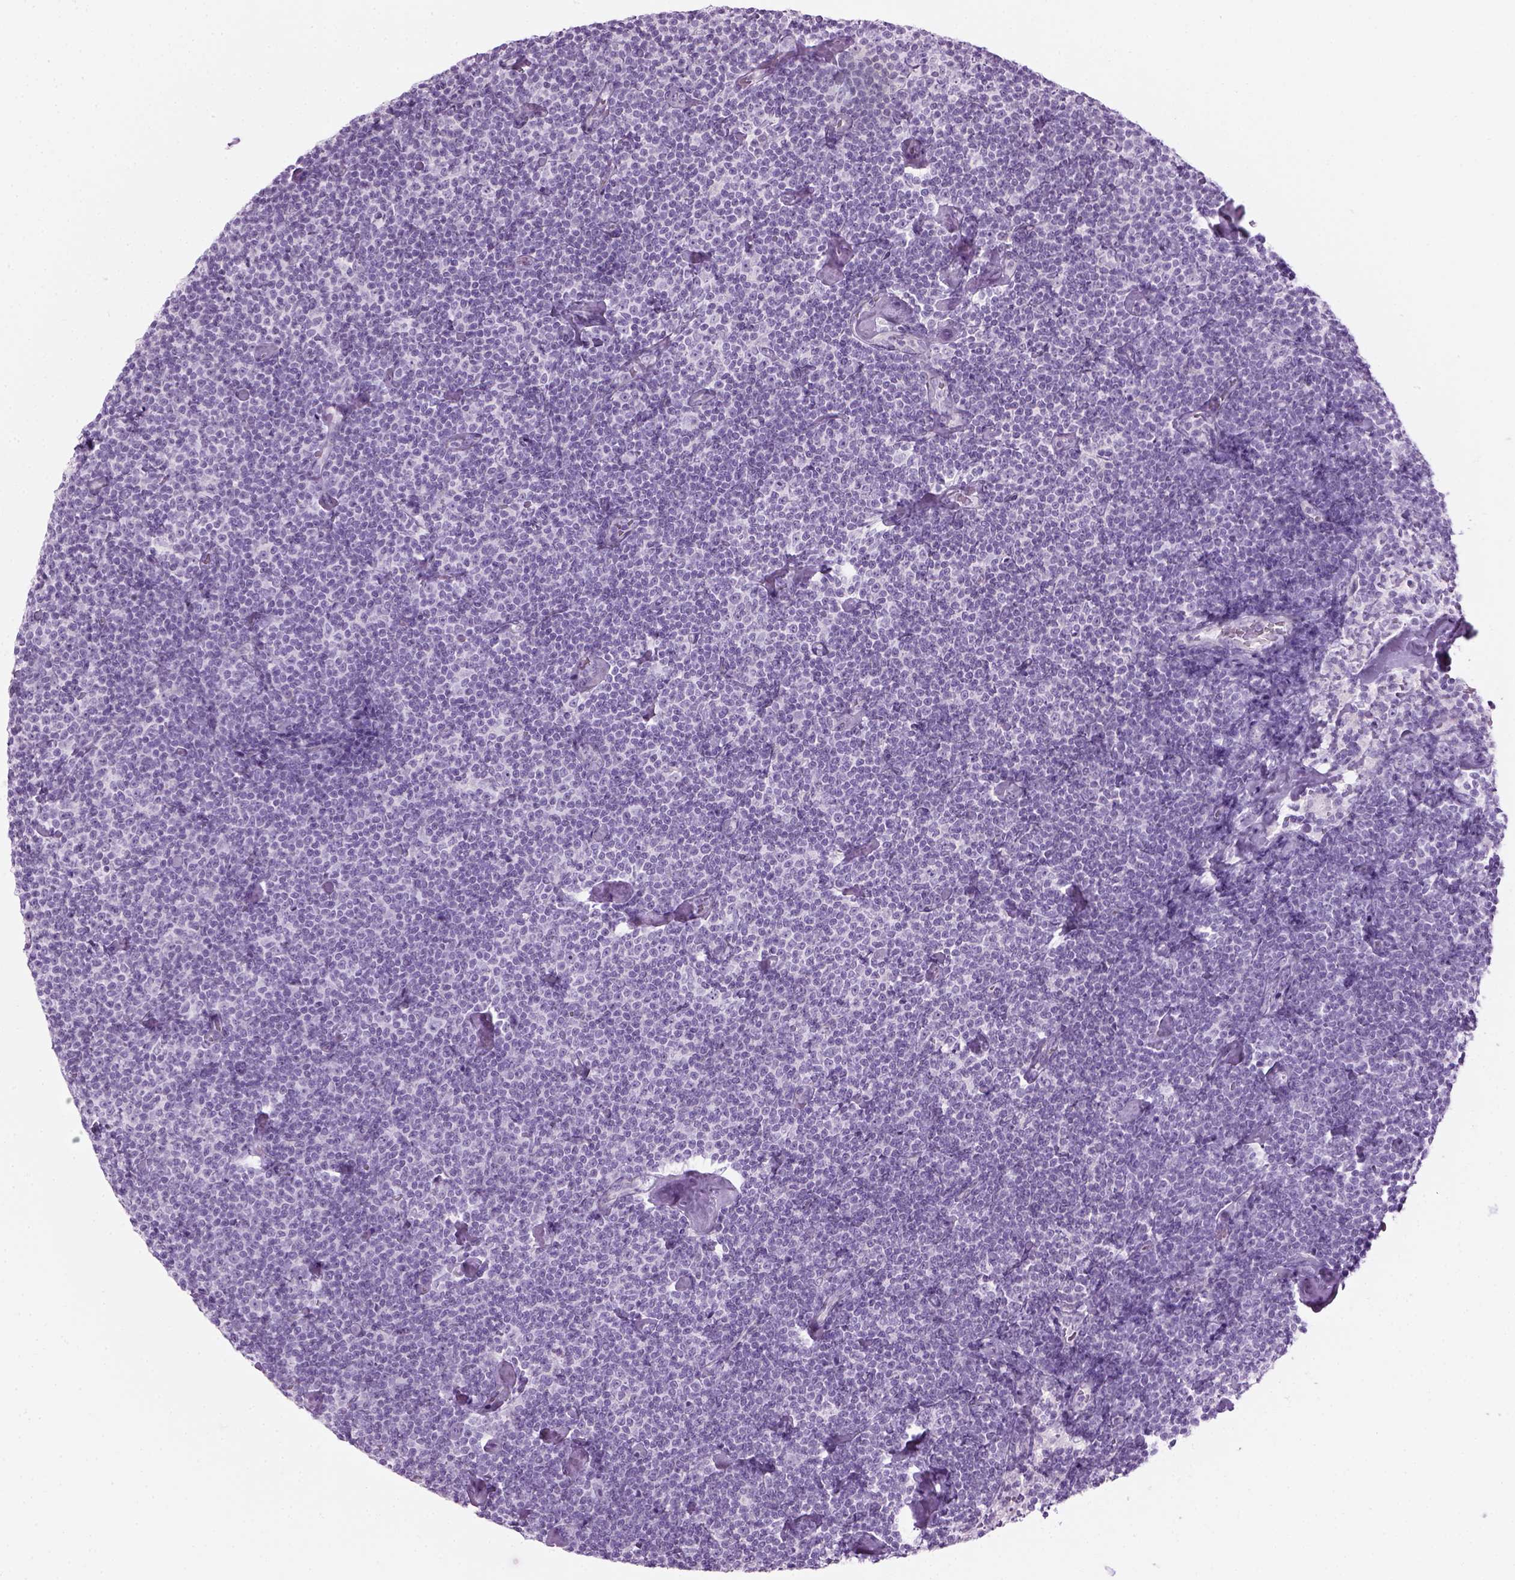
{"staining": {"intensity": "negative", "quantity": "none", "location": "none"}, "tissue": "lymphoma", "cell_type": "Tumor cells", "image_type": "cancer", "snomed": [{"axis": "morphology", "description": "Malignant lymphoma, non-Hodgkin's type, Low grade"}, {"axis": "topography", "description": "Lymph node"}], "caption": "Protein analysis of lymphoma displays no significant staining in tumor cells. The staining was performed using DAB to visualize the protein expression in brown, while the nuclei were stained in blue with hematoxylin (Magnification: 20x).", "gene": "CIBAR2", "patient": {"sex": "male", "age": 81}}